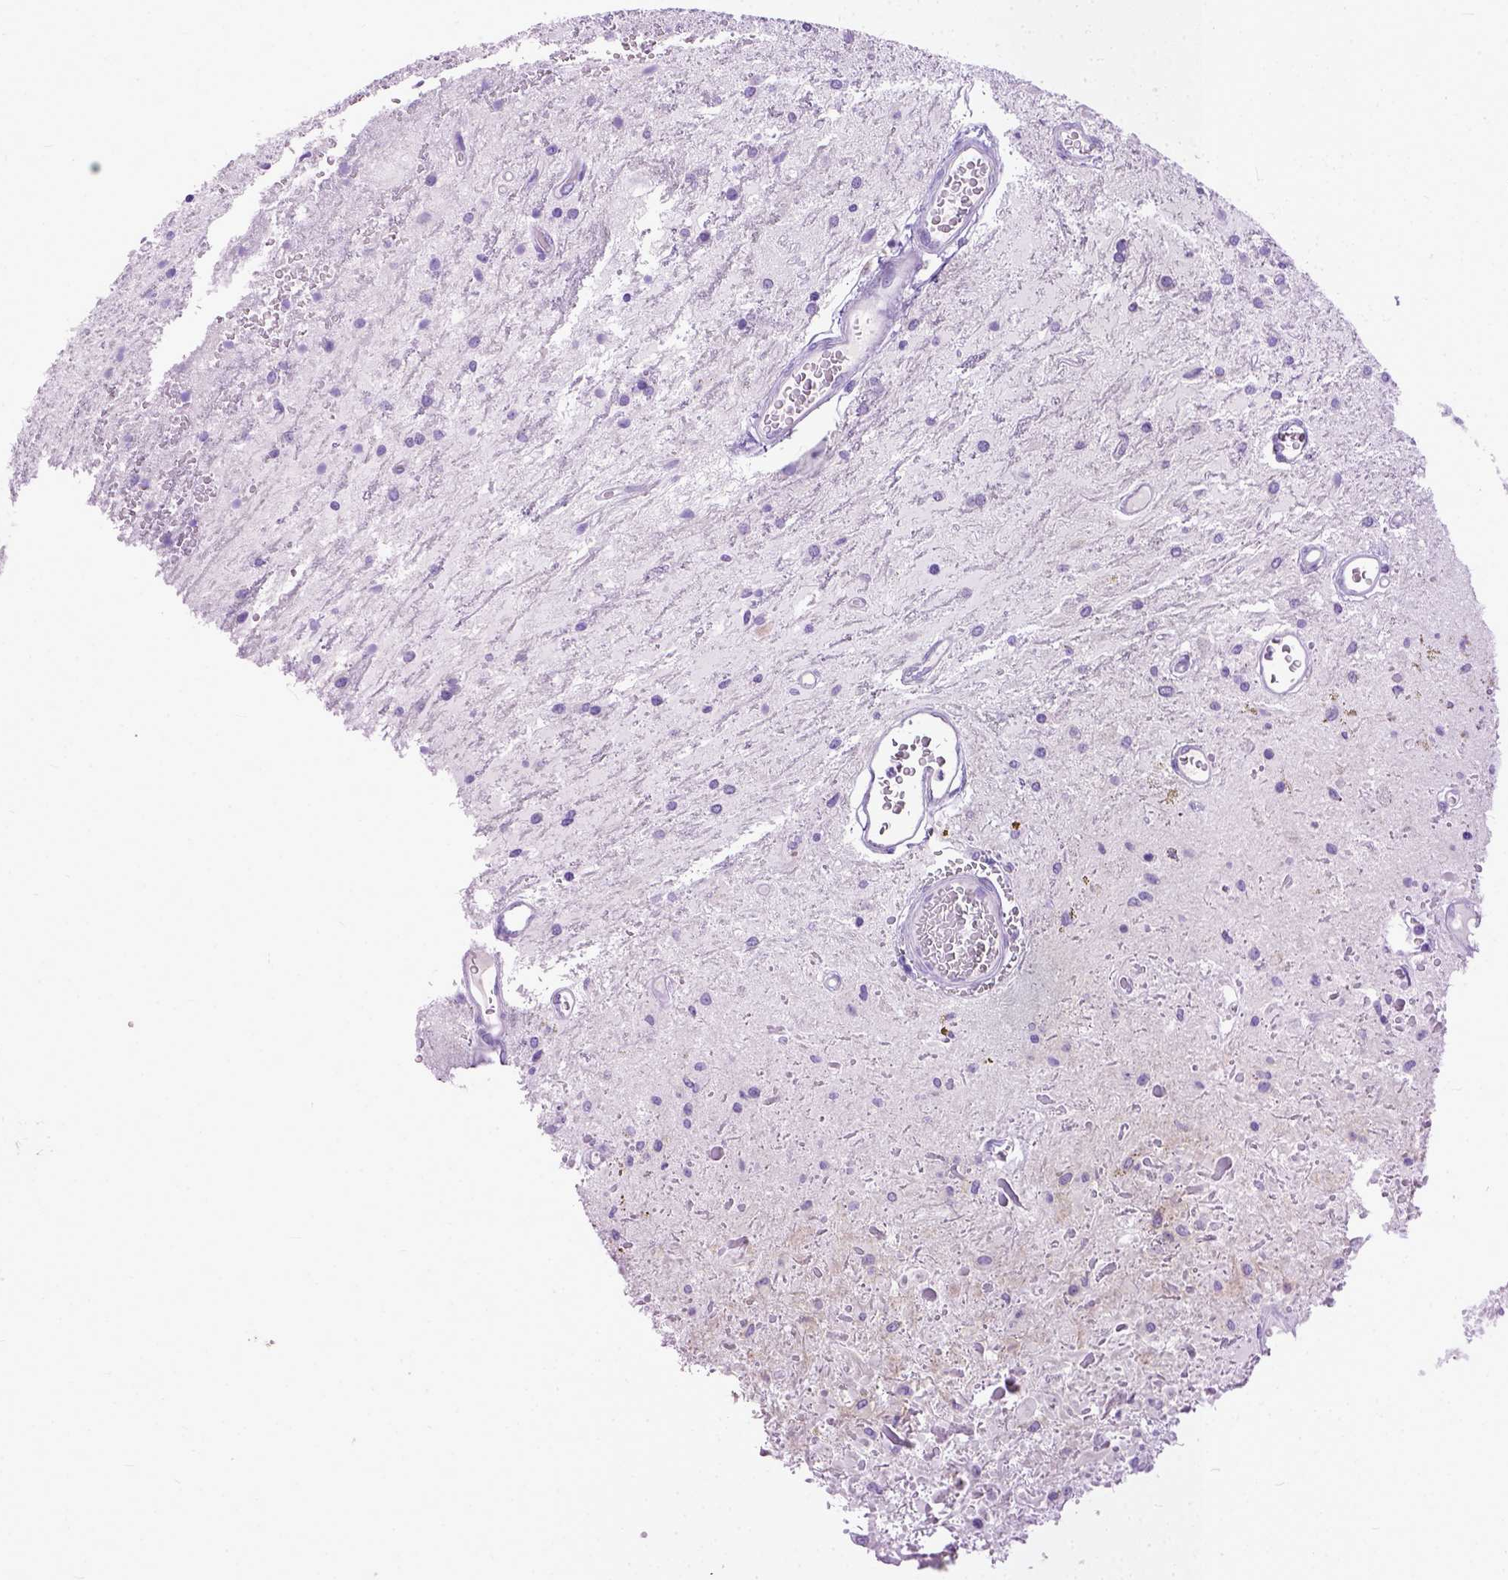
{"staining": {"intensity": "negative", "quantity": "none", "location": "none"}, "tissue": "glioma", "cell_type": "Tumor cells", "image_type": "cancer", "snomed": [{"axis": "morphology", "description": "Glioma, malignant, Low grade"}, {"axis": "topography", "description": "Cerebellum"}], "caption": "High magnification brightfield microscopy of glioma stained with DAB (brown) and counterstained with hematoxylin (blue): tumor cells show no significant positivity.", "gene": "PPL", "patient": {"sex": "female", "age": 14}}